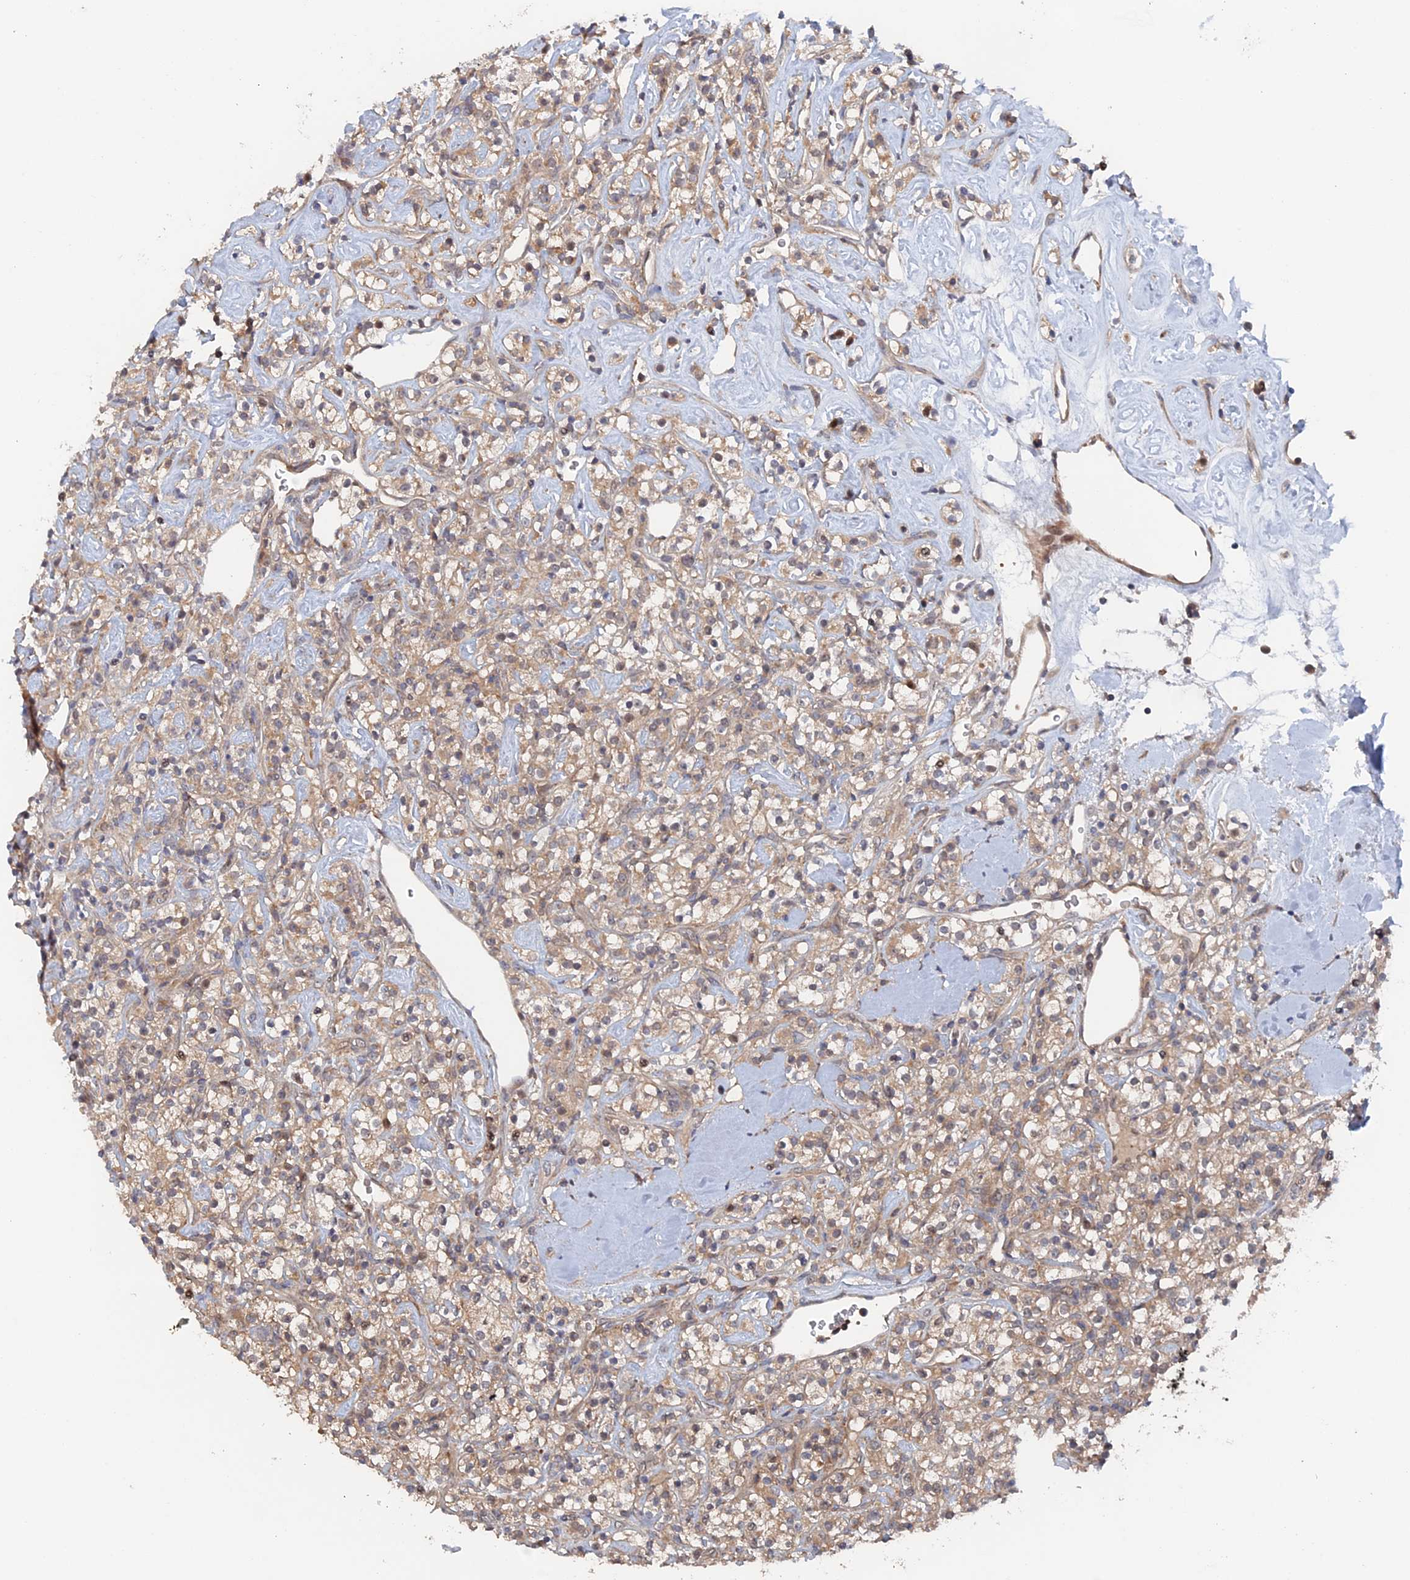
{"staining": {"intensity": "weak", "quantity": ">75%", "location": "cytoplasmic/membranous"}, "tissue": "renal cancer", "cell_type": "Tumor cells", "image_type": "cancer", "snomed": [{"axis": "morphology", "description": "Adenocarcinoma, NOS"}, {"axis": "topography", "description": "Kidney"}], "caption": "Weak cytoplasmic/membranous positivity for a protein is present in about >75% of tumor cells of adenocarcinoma (renal) using immunohistochemistry.", "gene": "ELOVL6", "patient": {"sex": "male", "age": 77}}